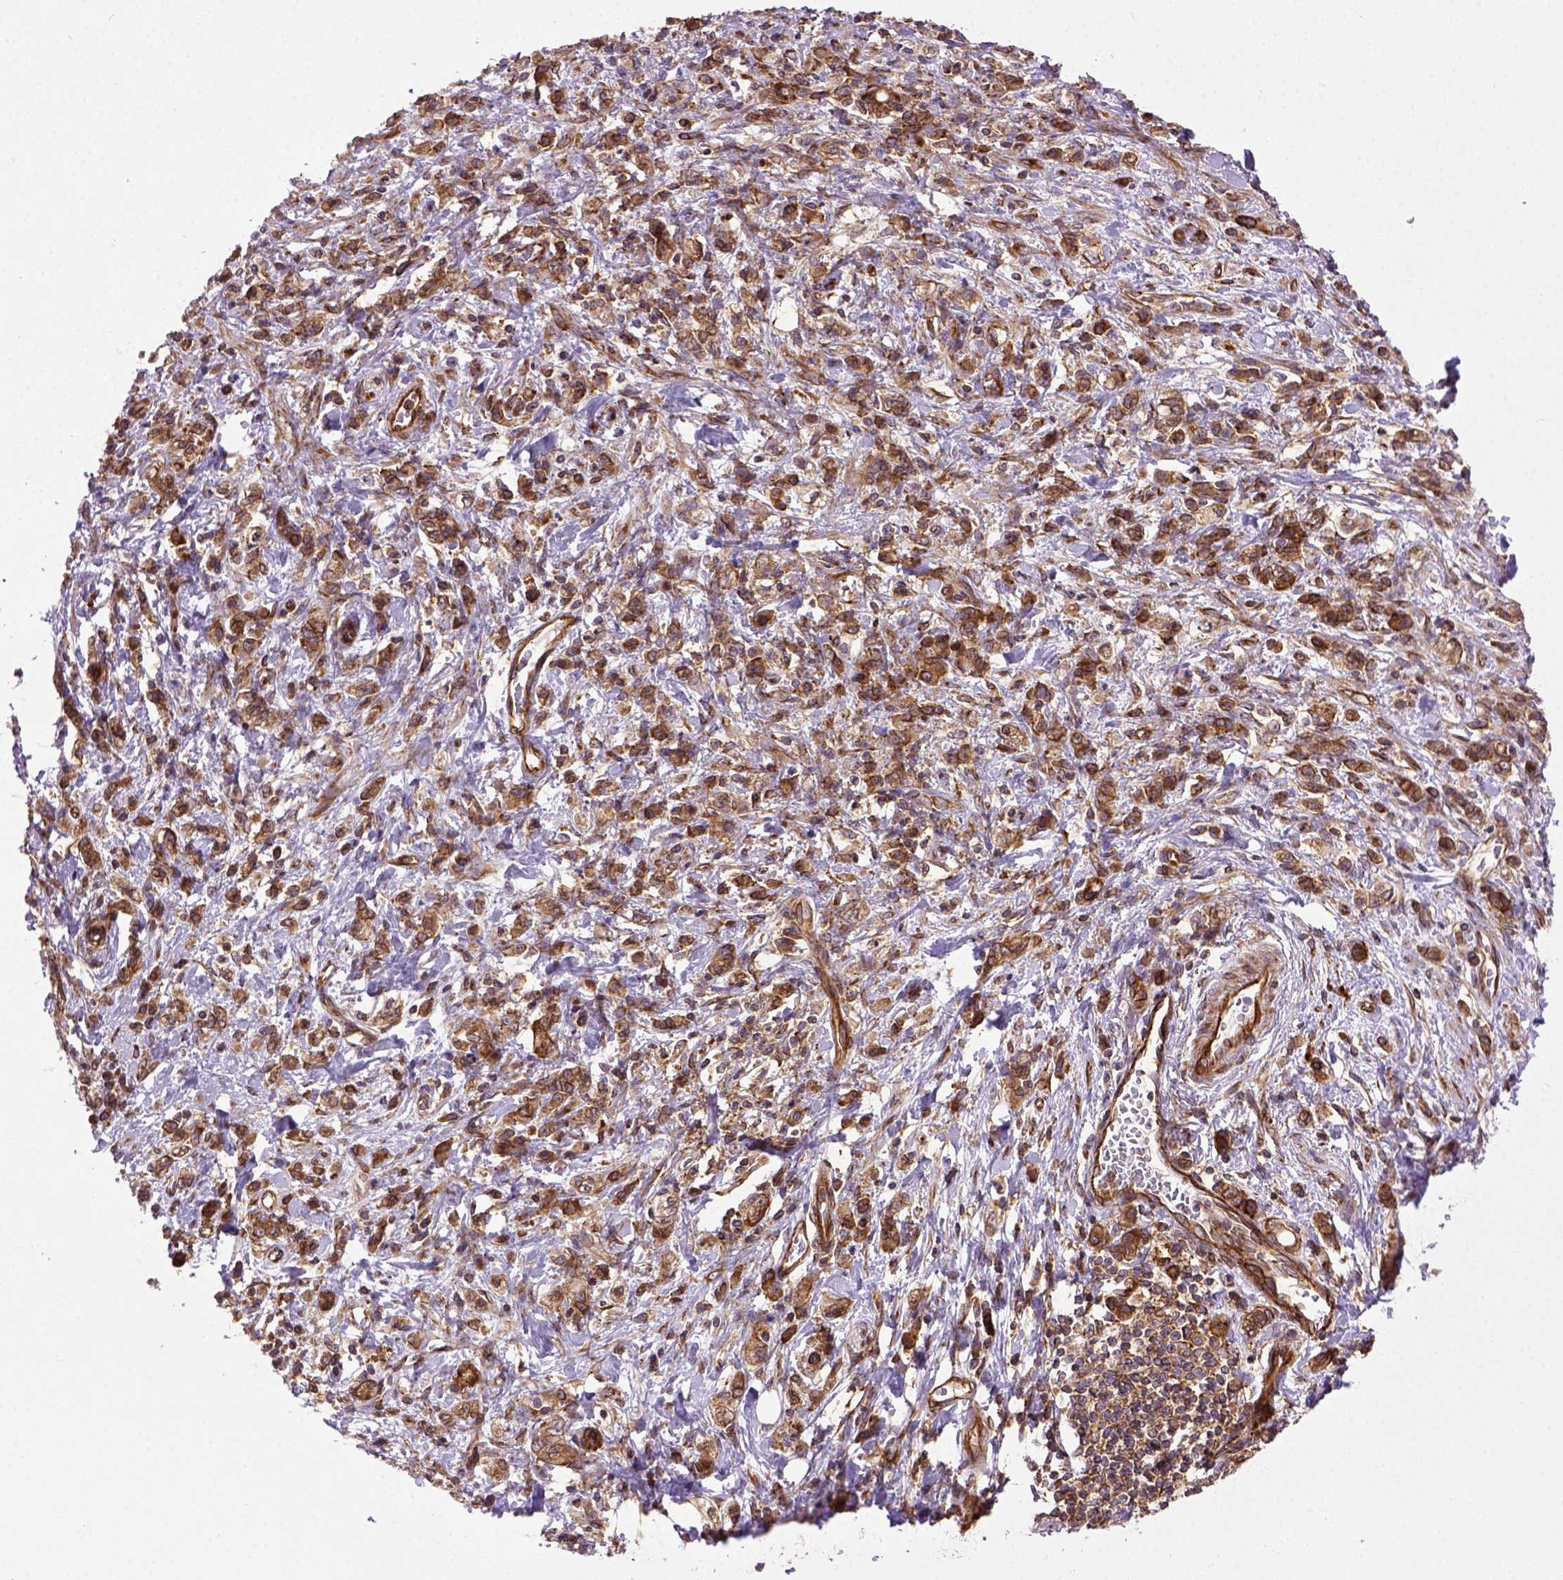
{"staining": {"intensity": "moderate", "quantity": ">75%", "location": "cytoplasmic/membranous"}, "tissue": "stomach cancer", "cell_type": "Tumor cells", "image_type": "cancer", "snomed": [{"axis": "morphology", "description": "Adenocarcinoma, NOS"}, {"axis": "topography", "description": "Stomach"}], "caption": "Tumor cells display medium levels of moderate cytoplasmic/membranous expression in approximately >75% of cells in human stomach cancer (adenocarcinoma).", "gene": "CAPRIN1", "patient": {"sex": "male", "age": 77}}